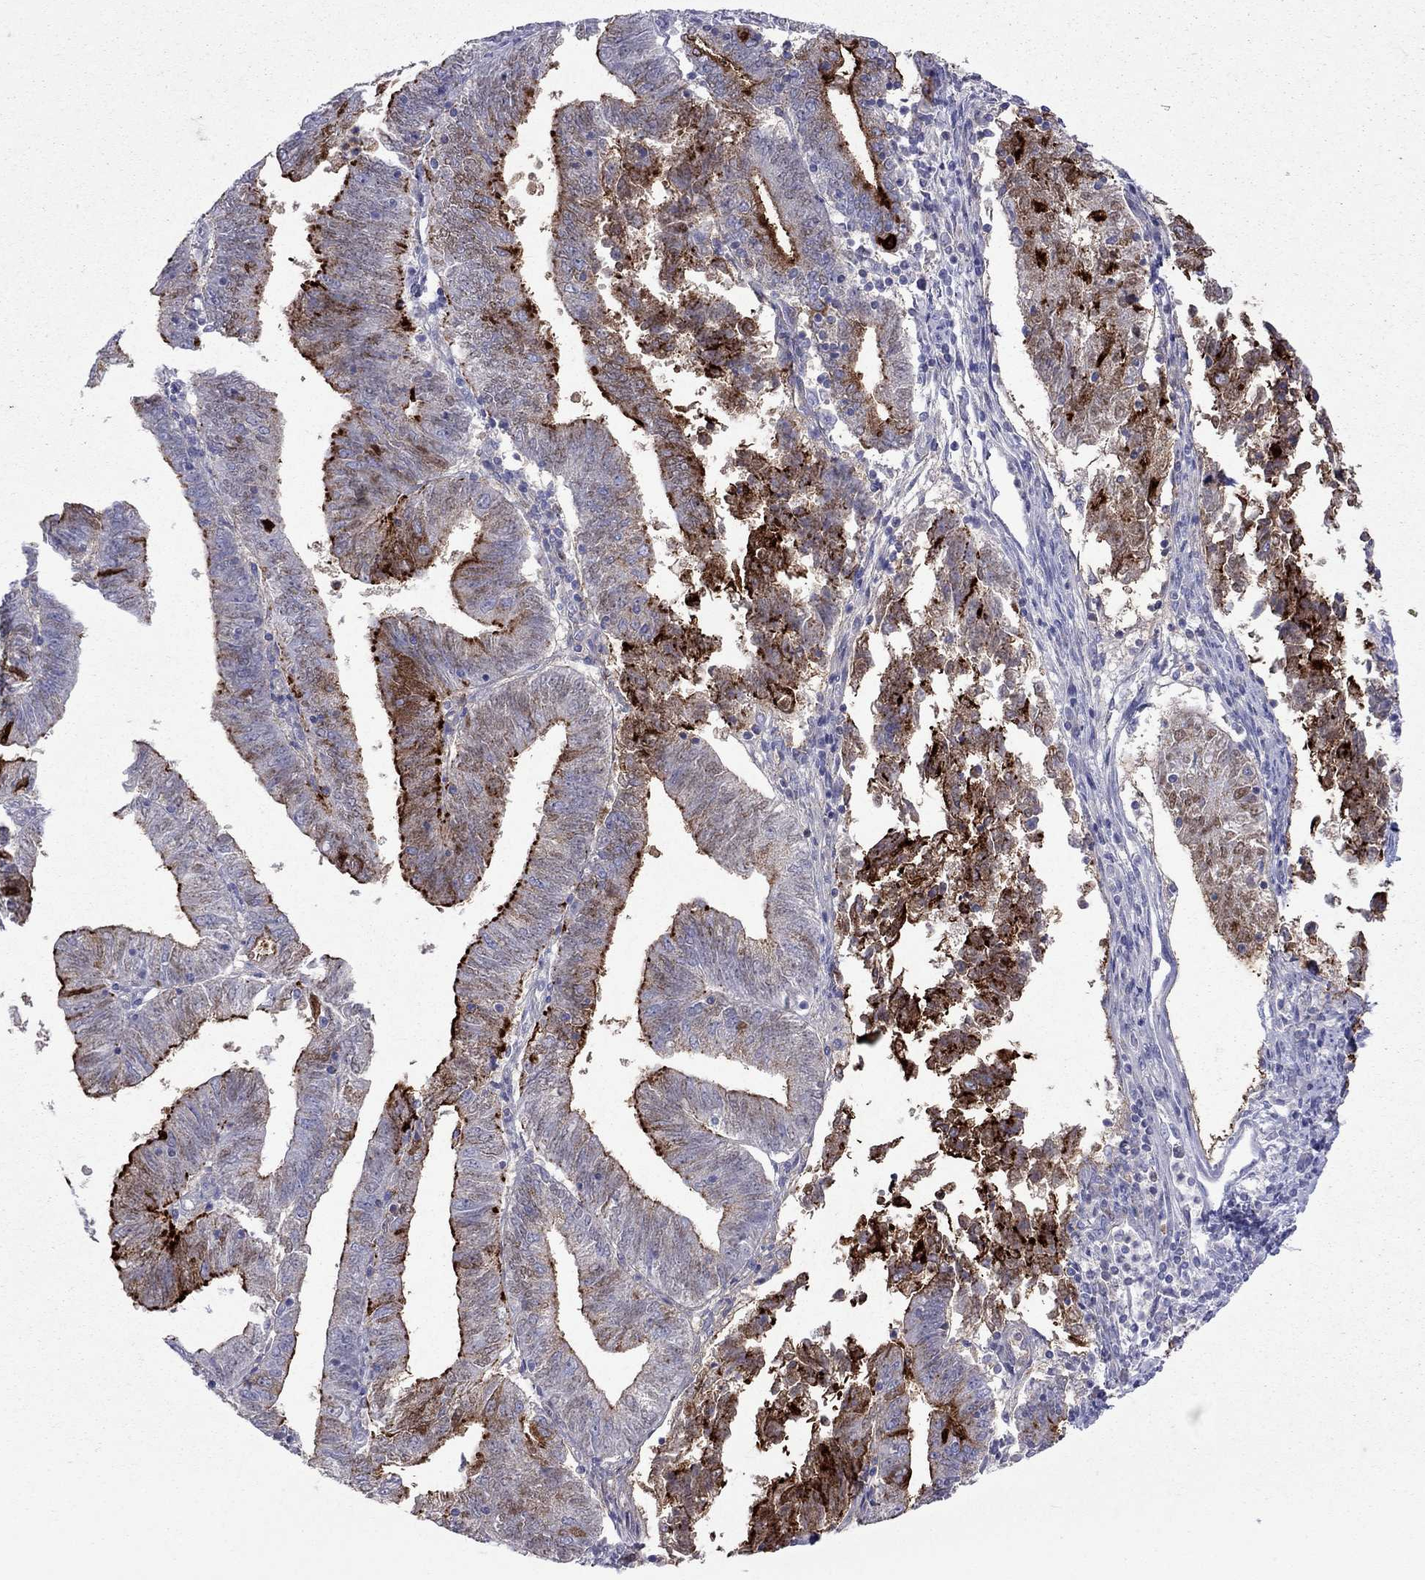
{"staining": {"intensity": "strong", "quantity": "25%-75%", "location": "cytoplasmic/membranous"}, "tissue": "endometrial cancer", "cell_type": "Tumor cells", "image_type": "cancer", "snomed": [{"axis": "morphology", "description": "Adenocarcinoma, NOS"}, {"axis": "topography", "description": "Endometrium"}], "caption": "Immunohistochemical staining of endometrial cancer (adenocarcinoma) displays strong cytoplasmic/membranous protein positivity in about 25%-75% of tumor cells. (brown staining indicates protein expression, while blue staining denotes nuclei).", "gene": "MUC16", "patient": {"sex": "female", "age": 82}}